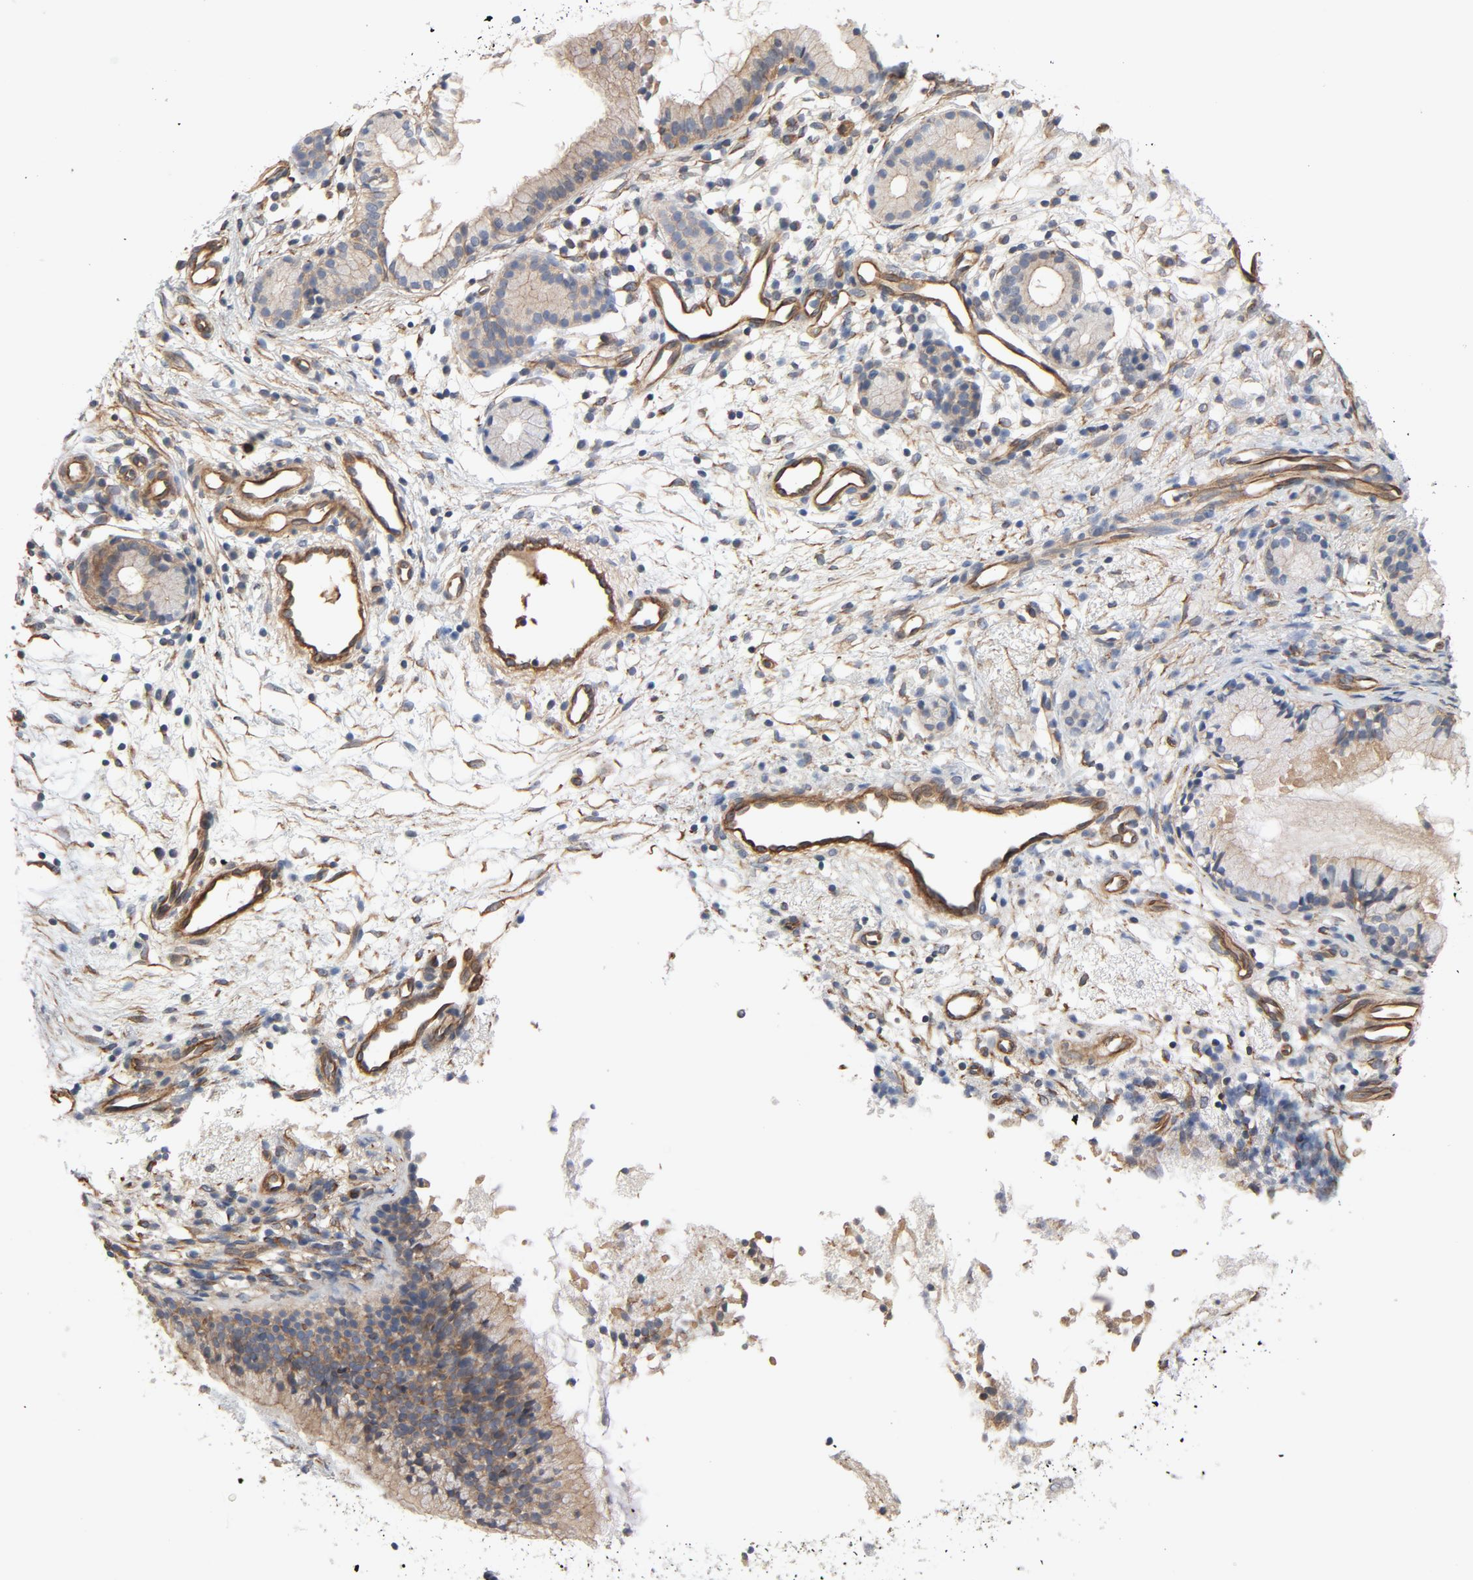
{"staining": {"intensity": "moderate", "quantity": ">75%", "location": "cytoplasmic/membranous"}, "tissue": "nasopharynx", "cell_type": "Respiratory epithelial cells", "image_type": "normal", "snomed": [{"axis": "morphology", "description": "Normal tissue, NOS"}, {"axis": "topography", "description": "Nasopharynx"}], "caption": "Respiratory epithelial cells show medium levels of moderate cytoplasmic/membranous expression in approximately >75% of cells in unremarkable human nasopharynx. Nuclei are stained in blue.", "gene": "TRIOBP", "patient": {"sex": "male", "age": 21}}